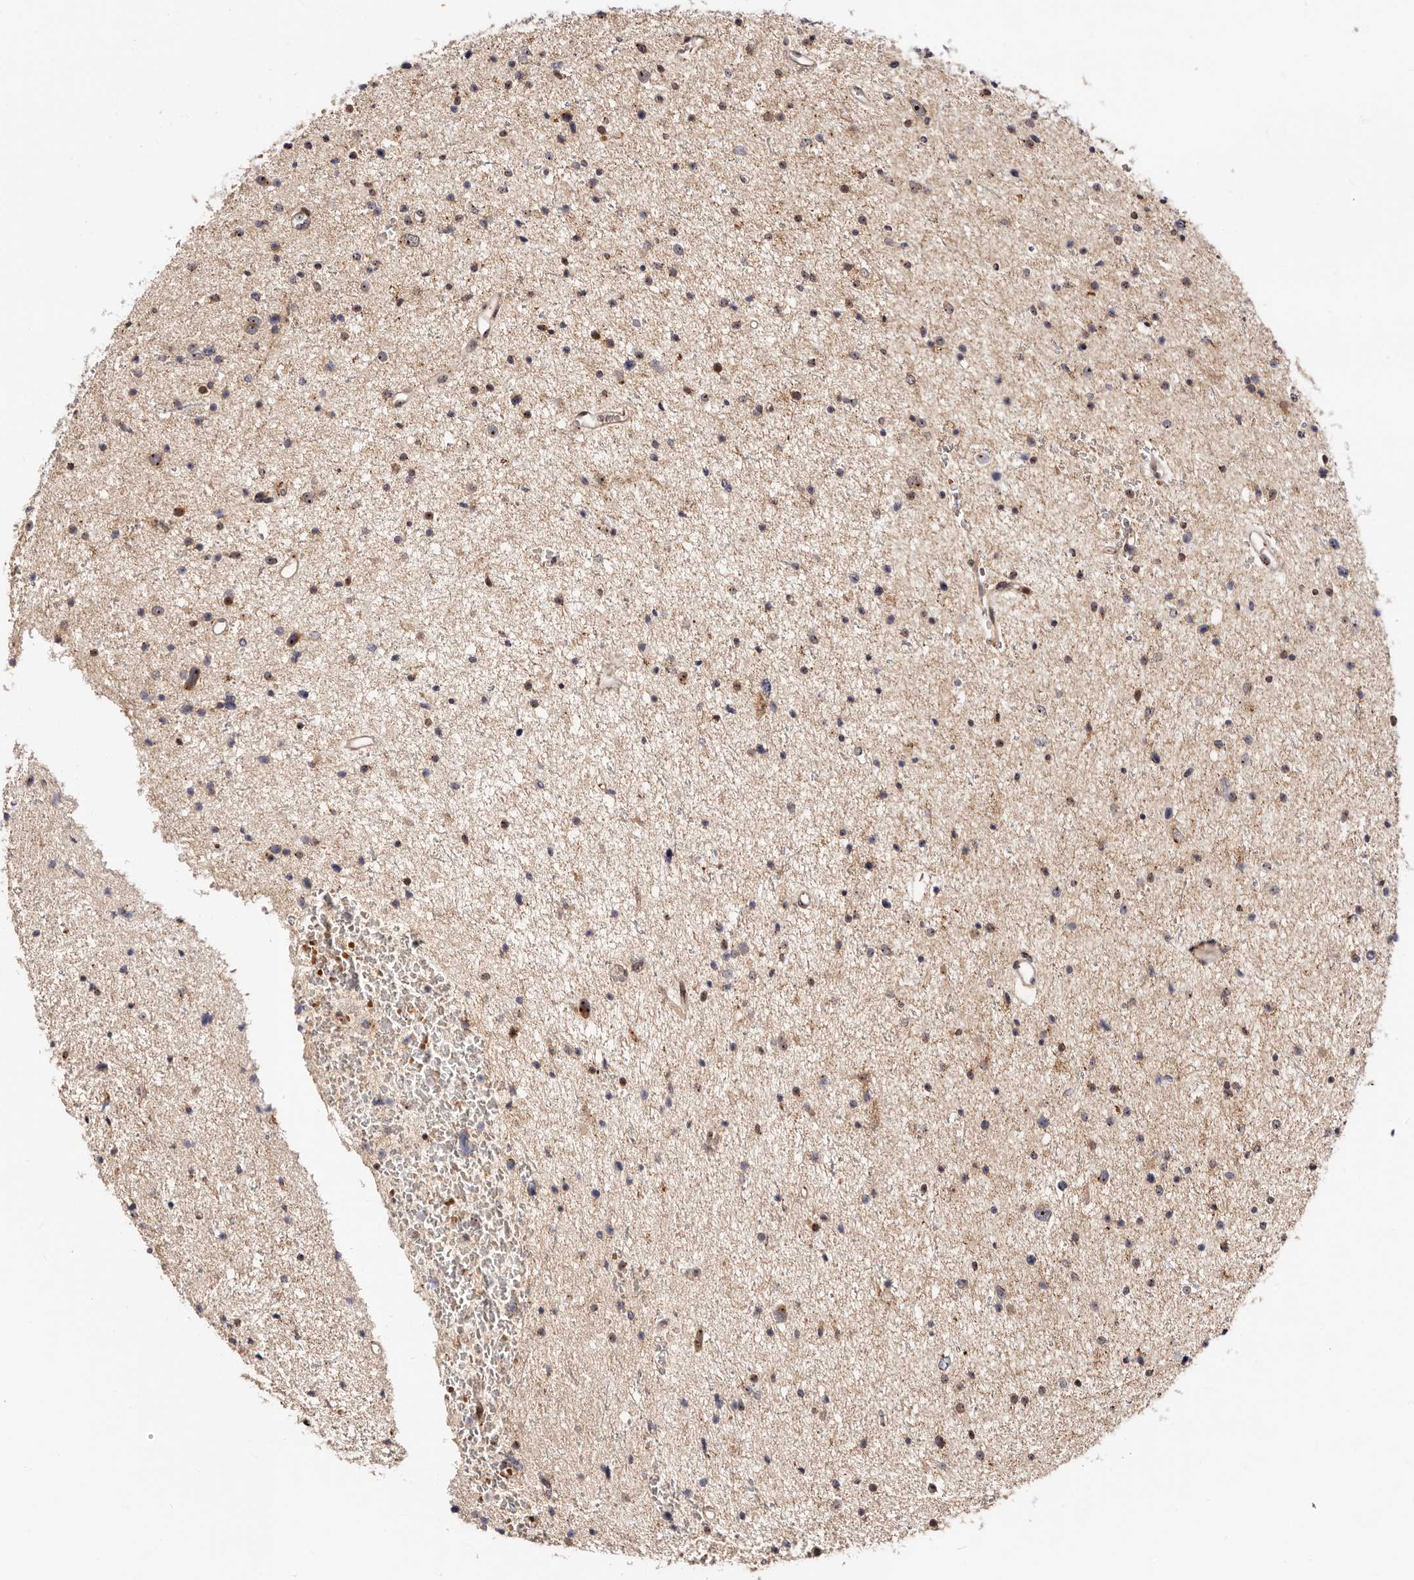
{"staining": {"intensity": "moderate", "quantity": "25%-75%", "location": "cytoplasmic/membranous,nuclear"}, "tissue": "glioma", "cell_type": "Tumor cells", "image_type": "cancer", "snomed": [{"axis": "morphology", "description": "Glioma, malignant, Low grade"}, {"axis": "topography", "description": "Brain"}], "caption": "An immunohistochemistry (IHC) micrograph of tumor tissue is shown. Protein staining in brown shows moderate cytoplasmic/membranous and nuclear positivity in malignant glioma (low-grade) within tumor cells.", "gene": "APOL6", "patient": {"sex": "female", "age": 37}}